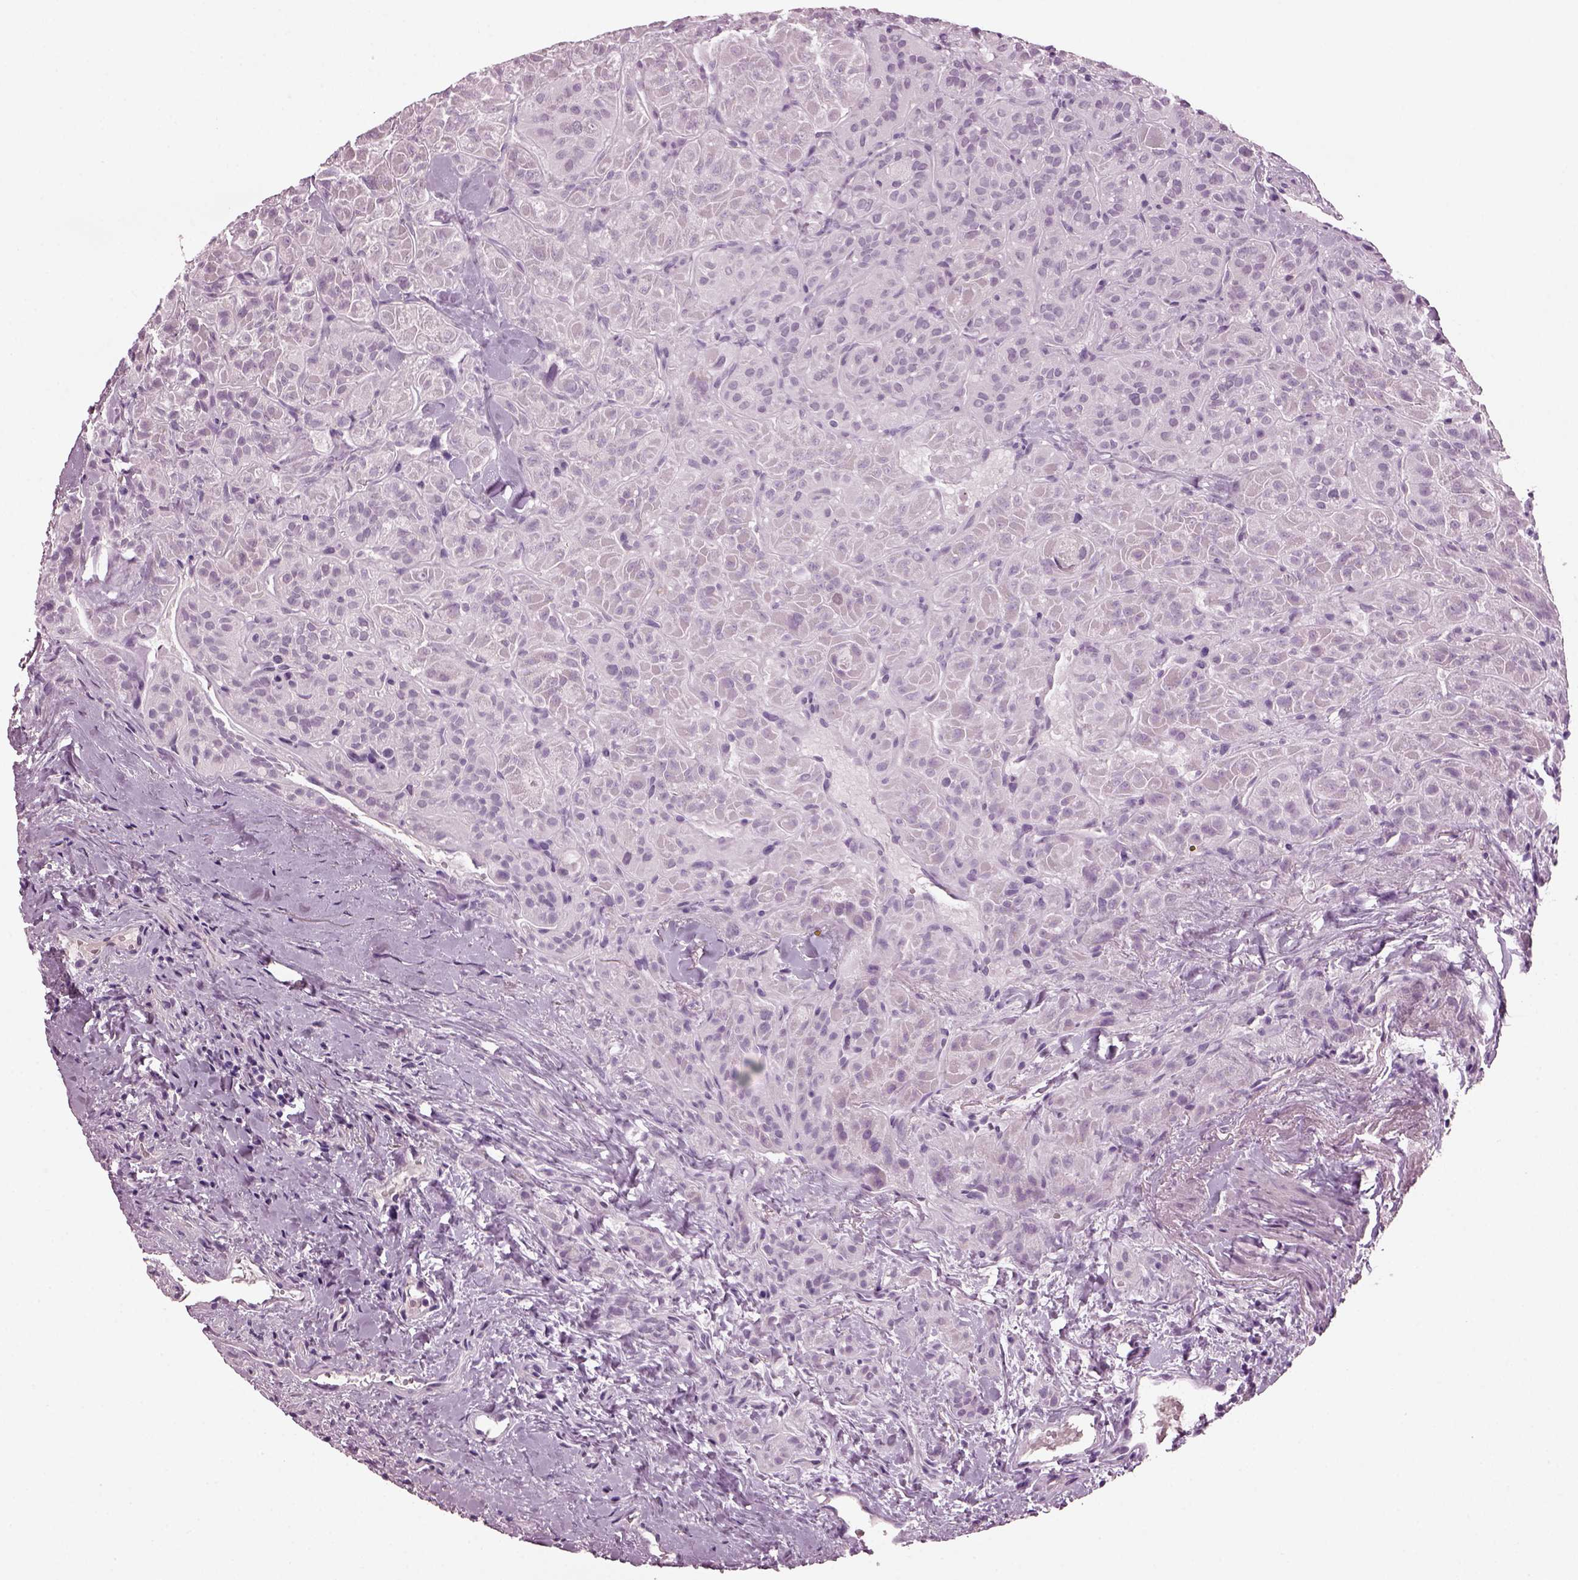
{"staining": {"intensity": "negative", "quantity": "none", "location": "none"}, "tissue": "thyroid cancer", "cell_type": "Tumor cells", "image_type": "cancer", "snomed": [{"axis": "morphology", "description": "Papillary adenocarcinoma, NOS"}, {"axis": "topography", "description": "Thyroid gland"}], "caption": "DAB (3,3'-diaminobenzidine) immunohistochemical staining of human thyroid papillary adenocarcinoma demonstrates no significant staining in tumor cells. (Brightfield microscopy of DAB (3,3'-diaminobenzidine) immunohistochemistry (IHC) at high magnification).", "gene": "PRR9", "patient": {"sex": "female", "age": 45}}